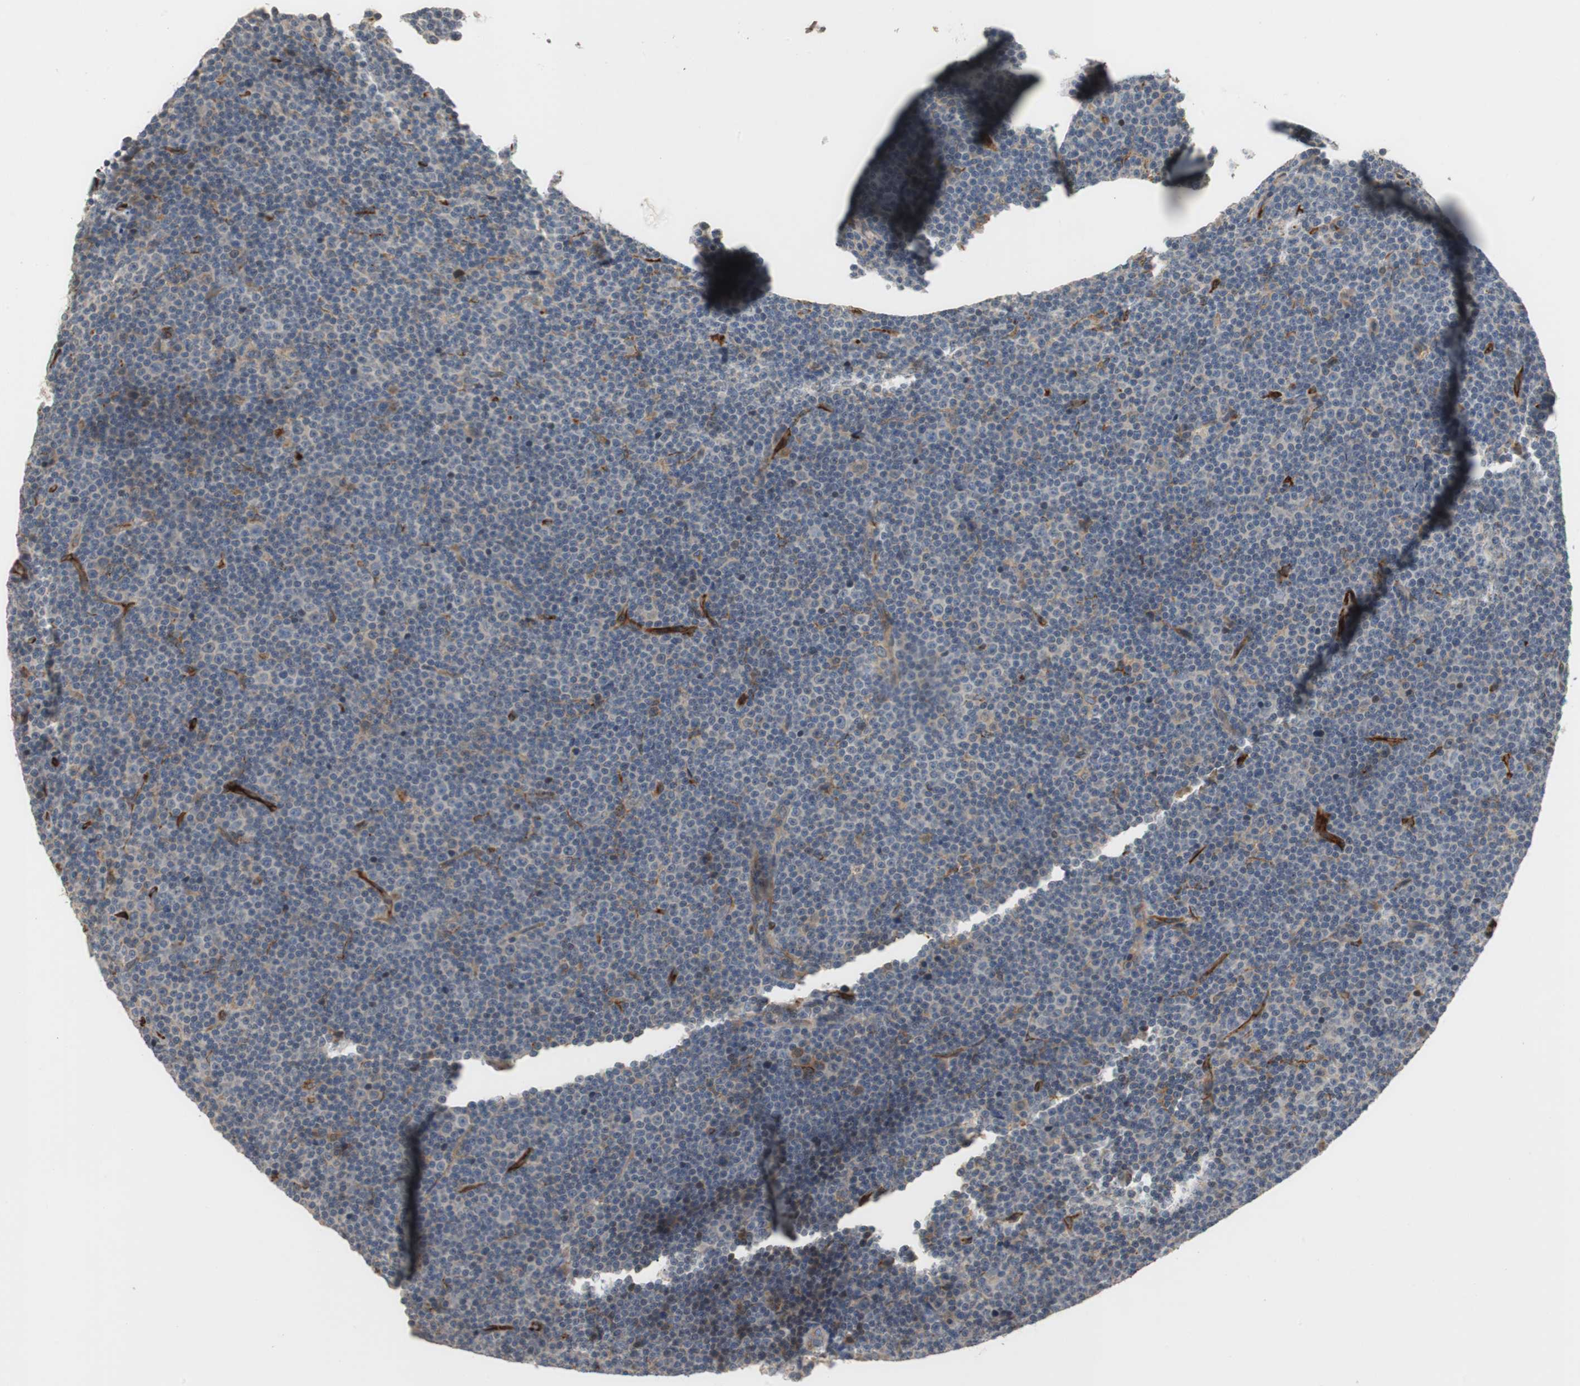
{"staining": {"intensity": "weak", "quantity": "<25%", "location": "cytoplasmic/membranous"}, "tissue": "lymphoma", "cell_type": "Tumor cells", "image_type": "cancer", "snomed": [{"axis": "morphology", "description": "Malignant lymphoma, non-Hodgkin's type, Low grade"}, {"axis": "topography", "description": "Lymph node"}], "caption": "Protein analysis of lymphoma displays no significant staining in tumor cells.", "gene": "ALPL", "patient": {"sex": "female", "age": 67}}